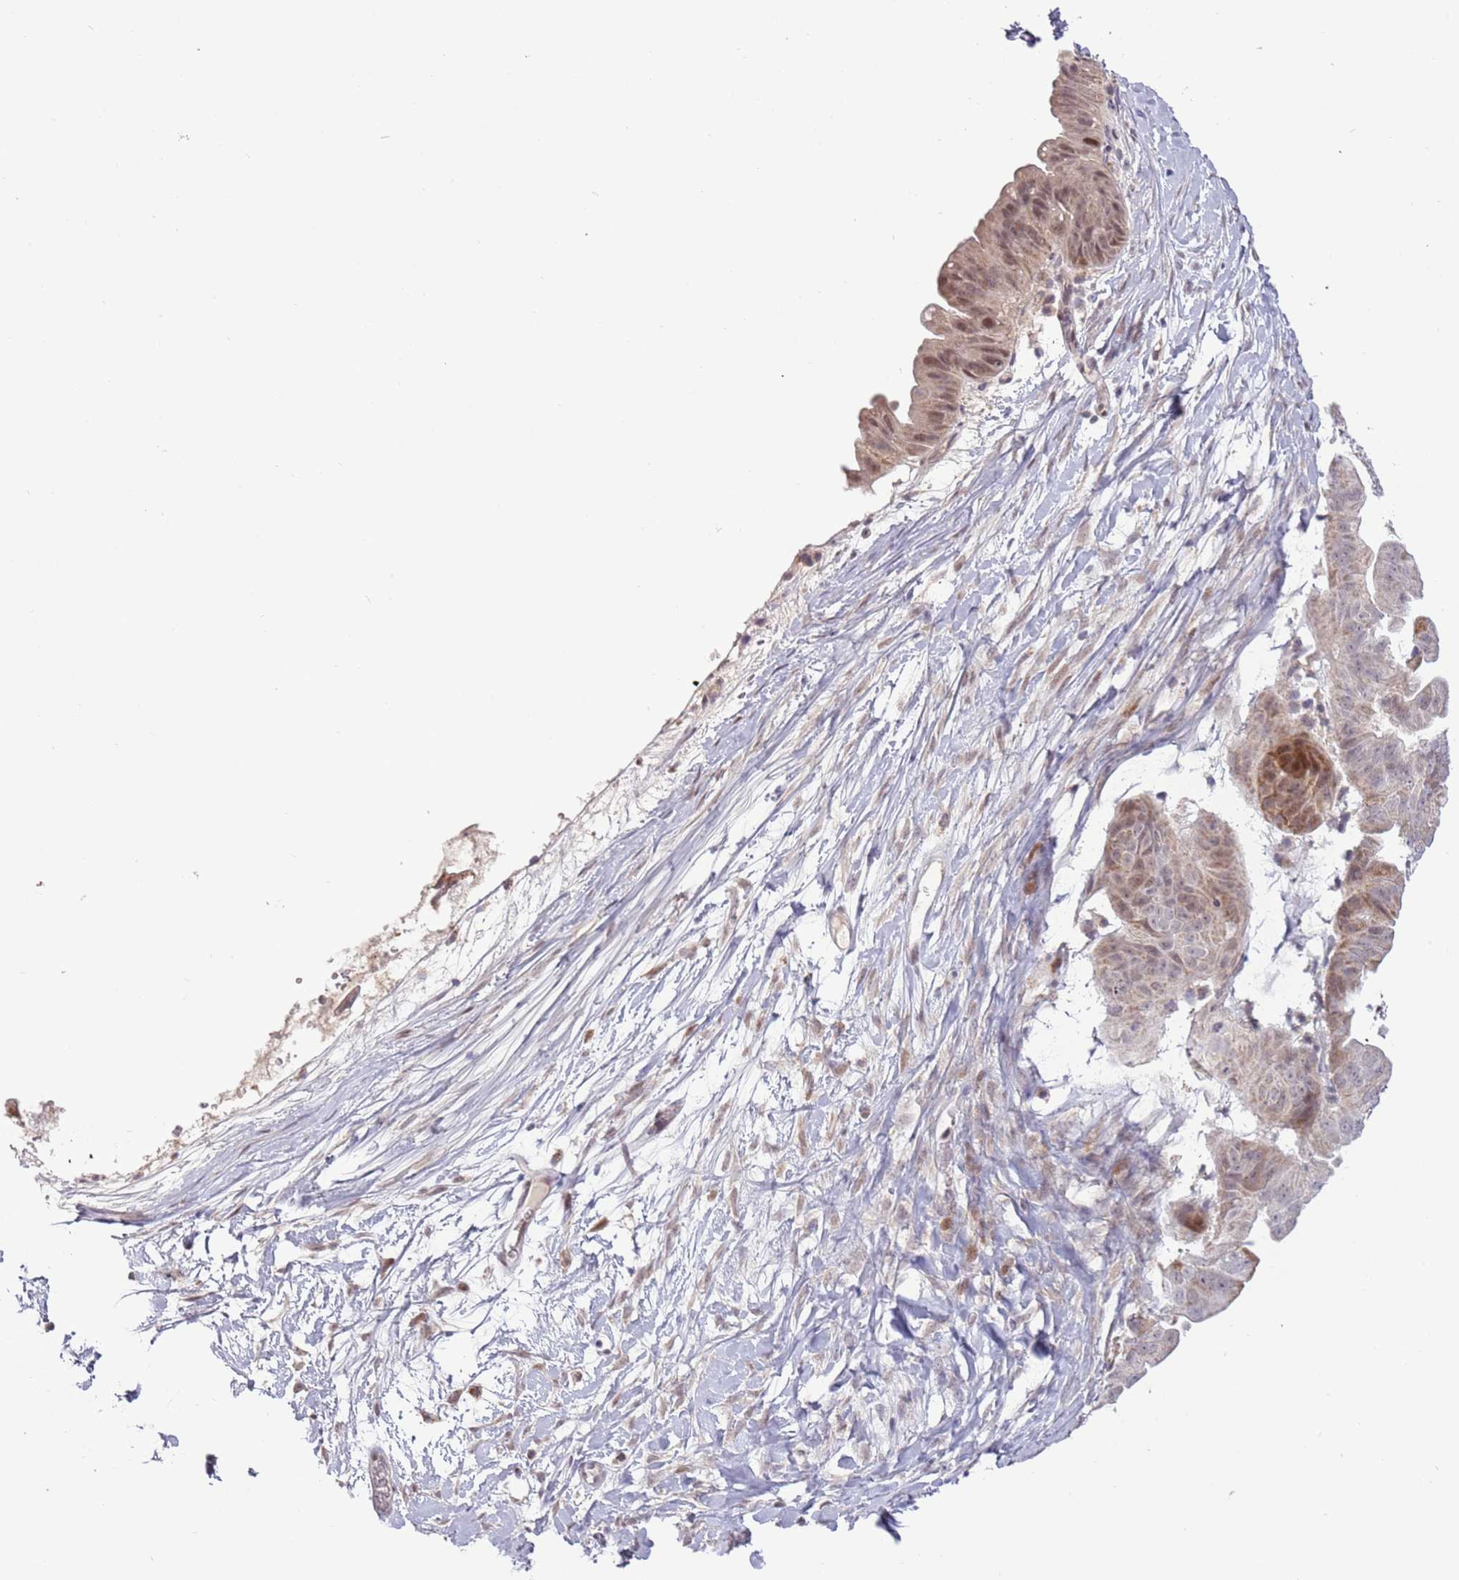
{"staining": {"intensity": "moderate", "quantity": "25%-75%", "location": "cytoplasmic/membranous,nuclear"}, "tissue": "ovarian cancer", "cell_type": "Tumor cells", "image_type": "cancer", "snomed": [{"axis": "morphology", "description": "Cystadenocarcinoma, mucinous, NOS"}, {"axis": "topography", "description": "Ovary"}], "caption": "Ovarian cancer tissue reveals moderate cytoplasmic/membranous and nuclear positivity in about 25%-75% of tumor cells, visualized by immunohistochemistry. Nuclei are stained in blue.", "gene": "MLLT11", "patient": {"sex": "female", "age": 61}}